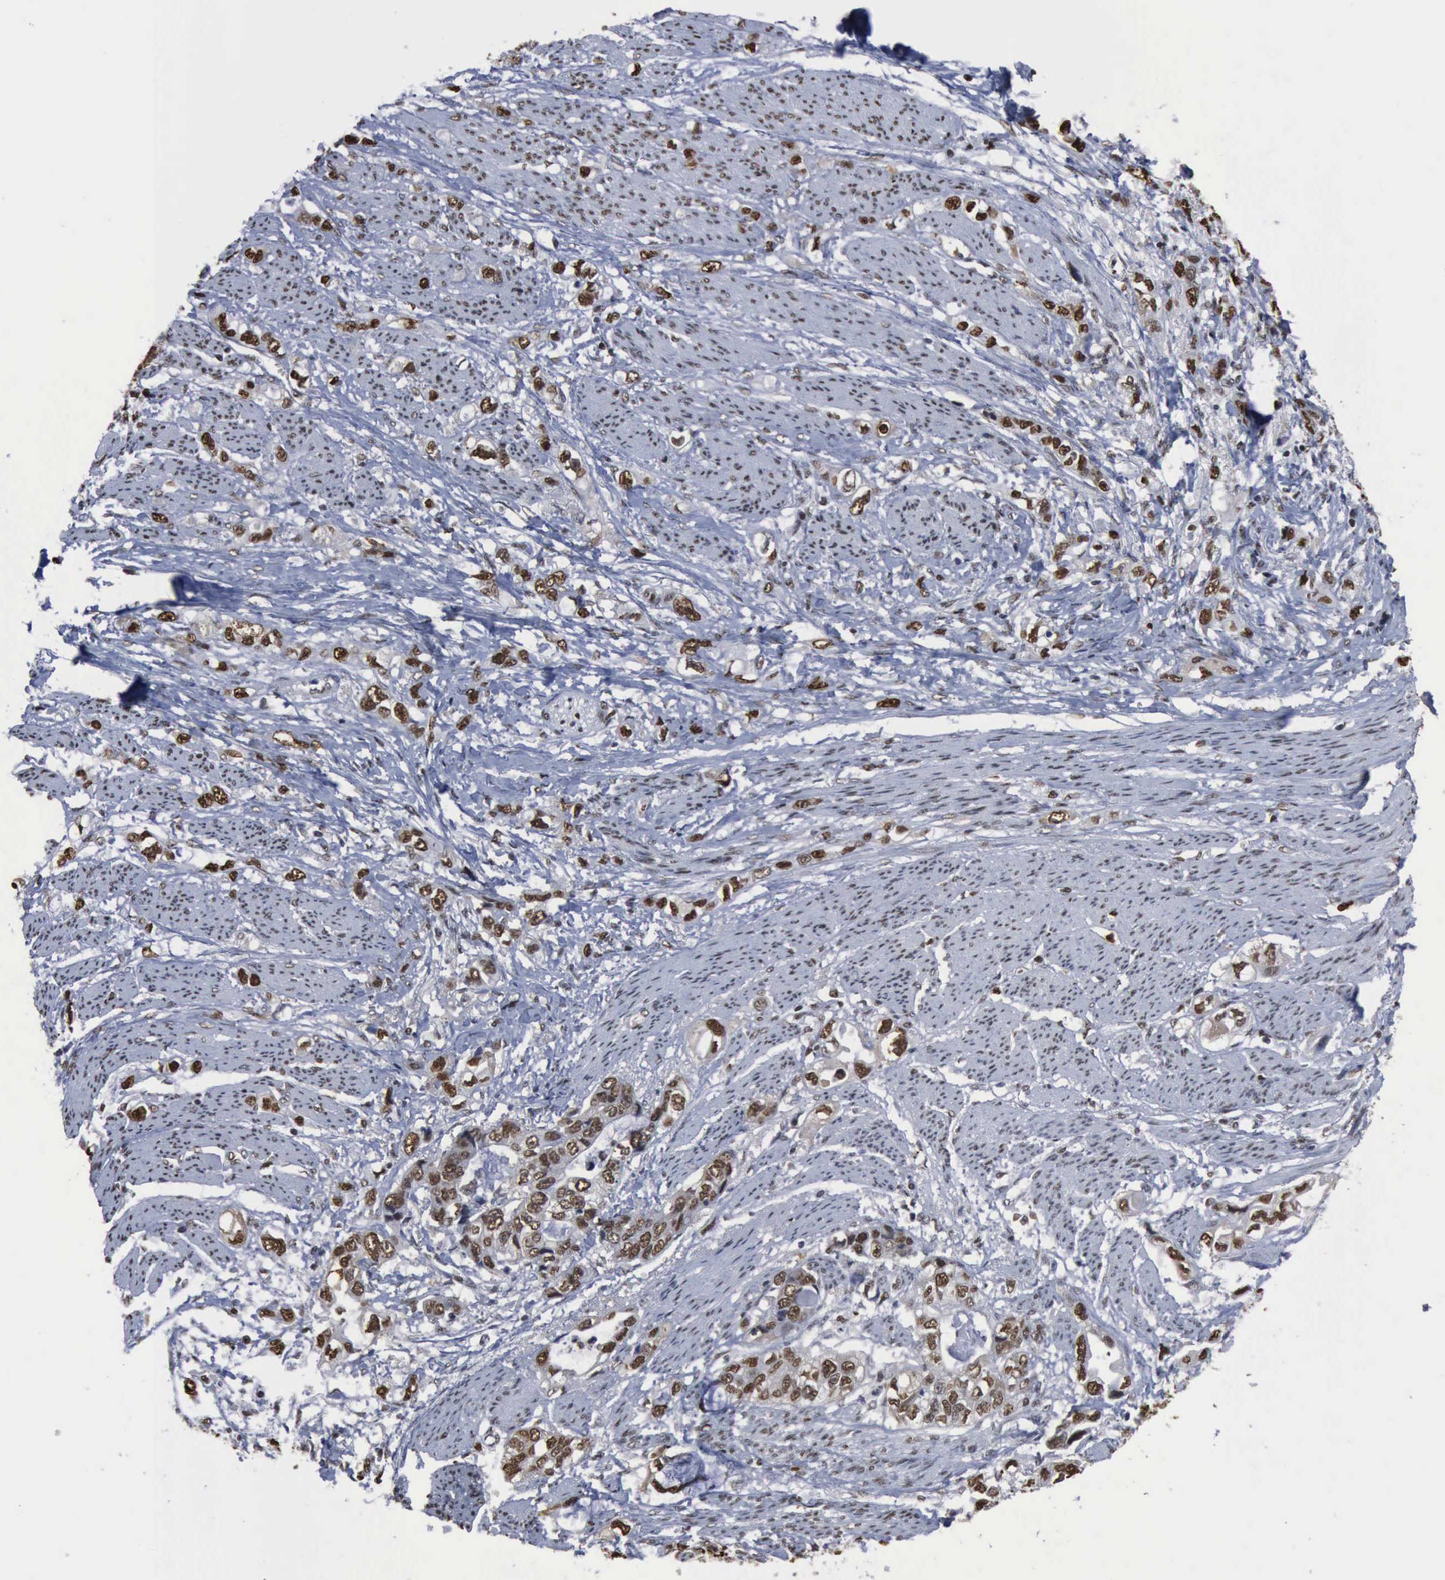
{"staining": {"intensity": "moderate", "quantity": ">75%", "location": "nuclear"}, "tissue": "stomach cancer", "cell_type": "Tumor cells", "image_type": "cancer", "snomed": [{"axis": "morphology", "description": "Adenocarcinoma, NOS"}, {"axis": "topography", "description": "Stomach, upper"}], "caption": "DAB immunohistochemical staining of stomach adenocarcinoma reveals moderate nuclear protein expression in about >75% of tumor cells.", "gene": "PCNA", "patient": {"sex": "female", "age": 52}}